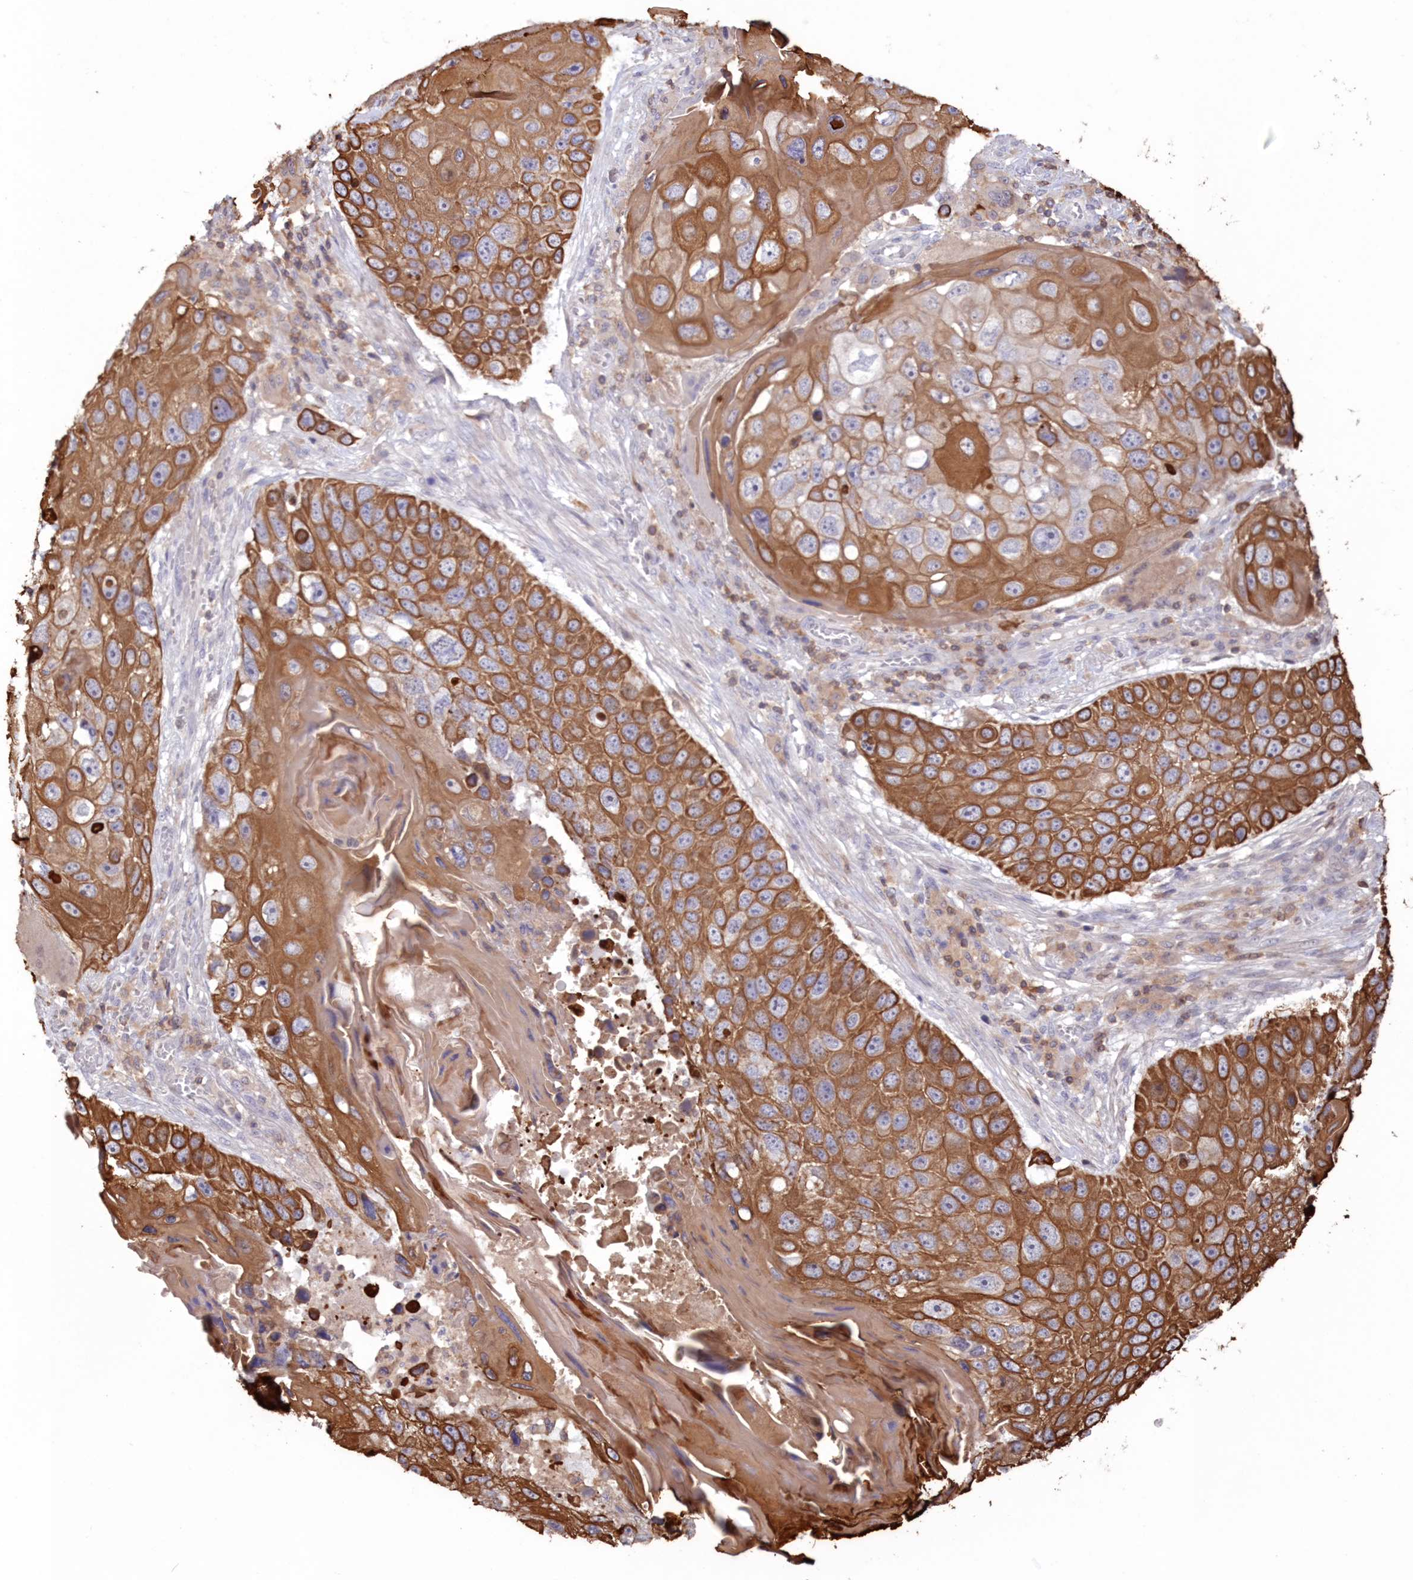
{"staining": {"intensity": "strong", "quantity": ">75%", "location": "cytoplasmic/membranous"}, "tissue": "lung cancer", "cell_type": "Tumor cells", "image_type": "cancer", "snomed": [{"axis": "morphology", "description": "Squamous cell carcinoma, NOS"}, {"axis": "topography", "description": "Lung"}], "caption": "About >75% of tumor cells in squamous cell carcinoma (lung) demonstrate strong cytoplasmic/membranous protein expression as visualized by brown immunohistochemical staining.", "gene": "SNED1", "patient": {"sex": "male", "age": 61}}